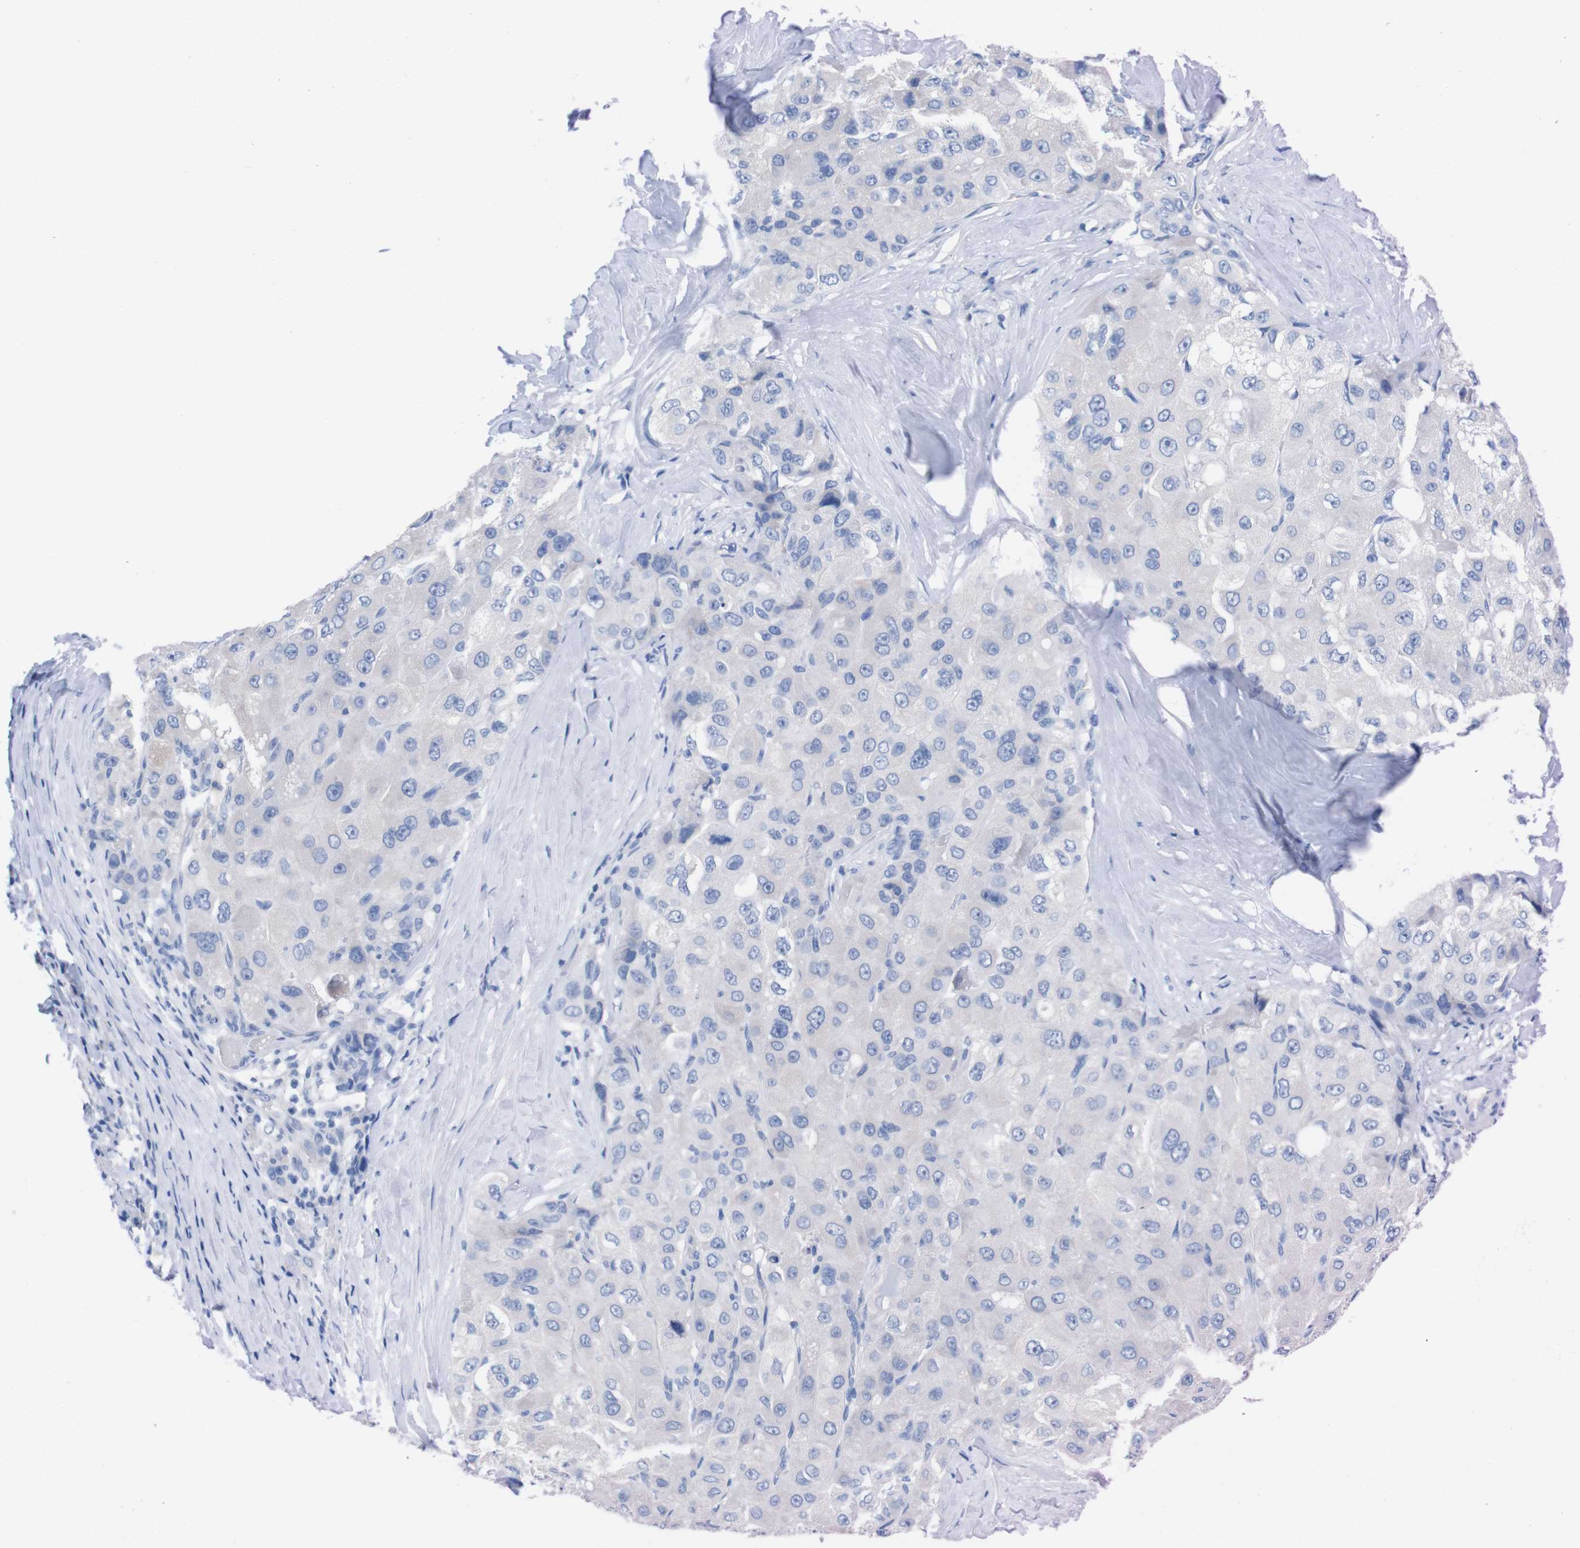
{"staining": {"intensity": "negative", "quantity": "none", "location": "none"}, "tissue": "liver cancer", "cell_type": "Tumor cells", "image_type": "cancer", "snomed": [{"axis": "morphology", "description": "Carcinoma, Hepatocellular, NOS"}, {"axis": "topography", "description": "Liver"}], "caption": "Tumor cells show no significant positivity in liver cancer (hepatocellular carcinoma).", "gene": "TMEM243", "patient": {"sex": "male", "age": 80}}